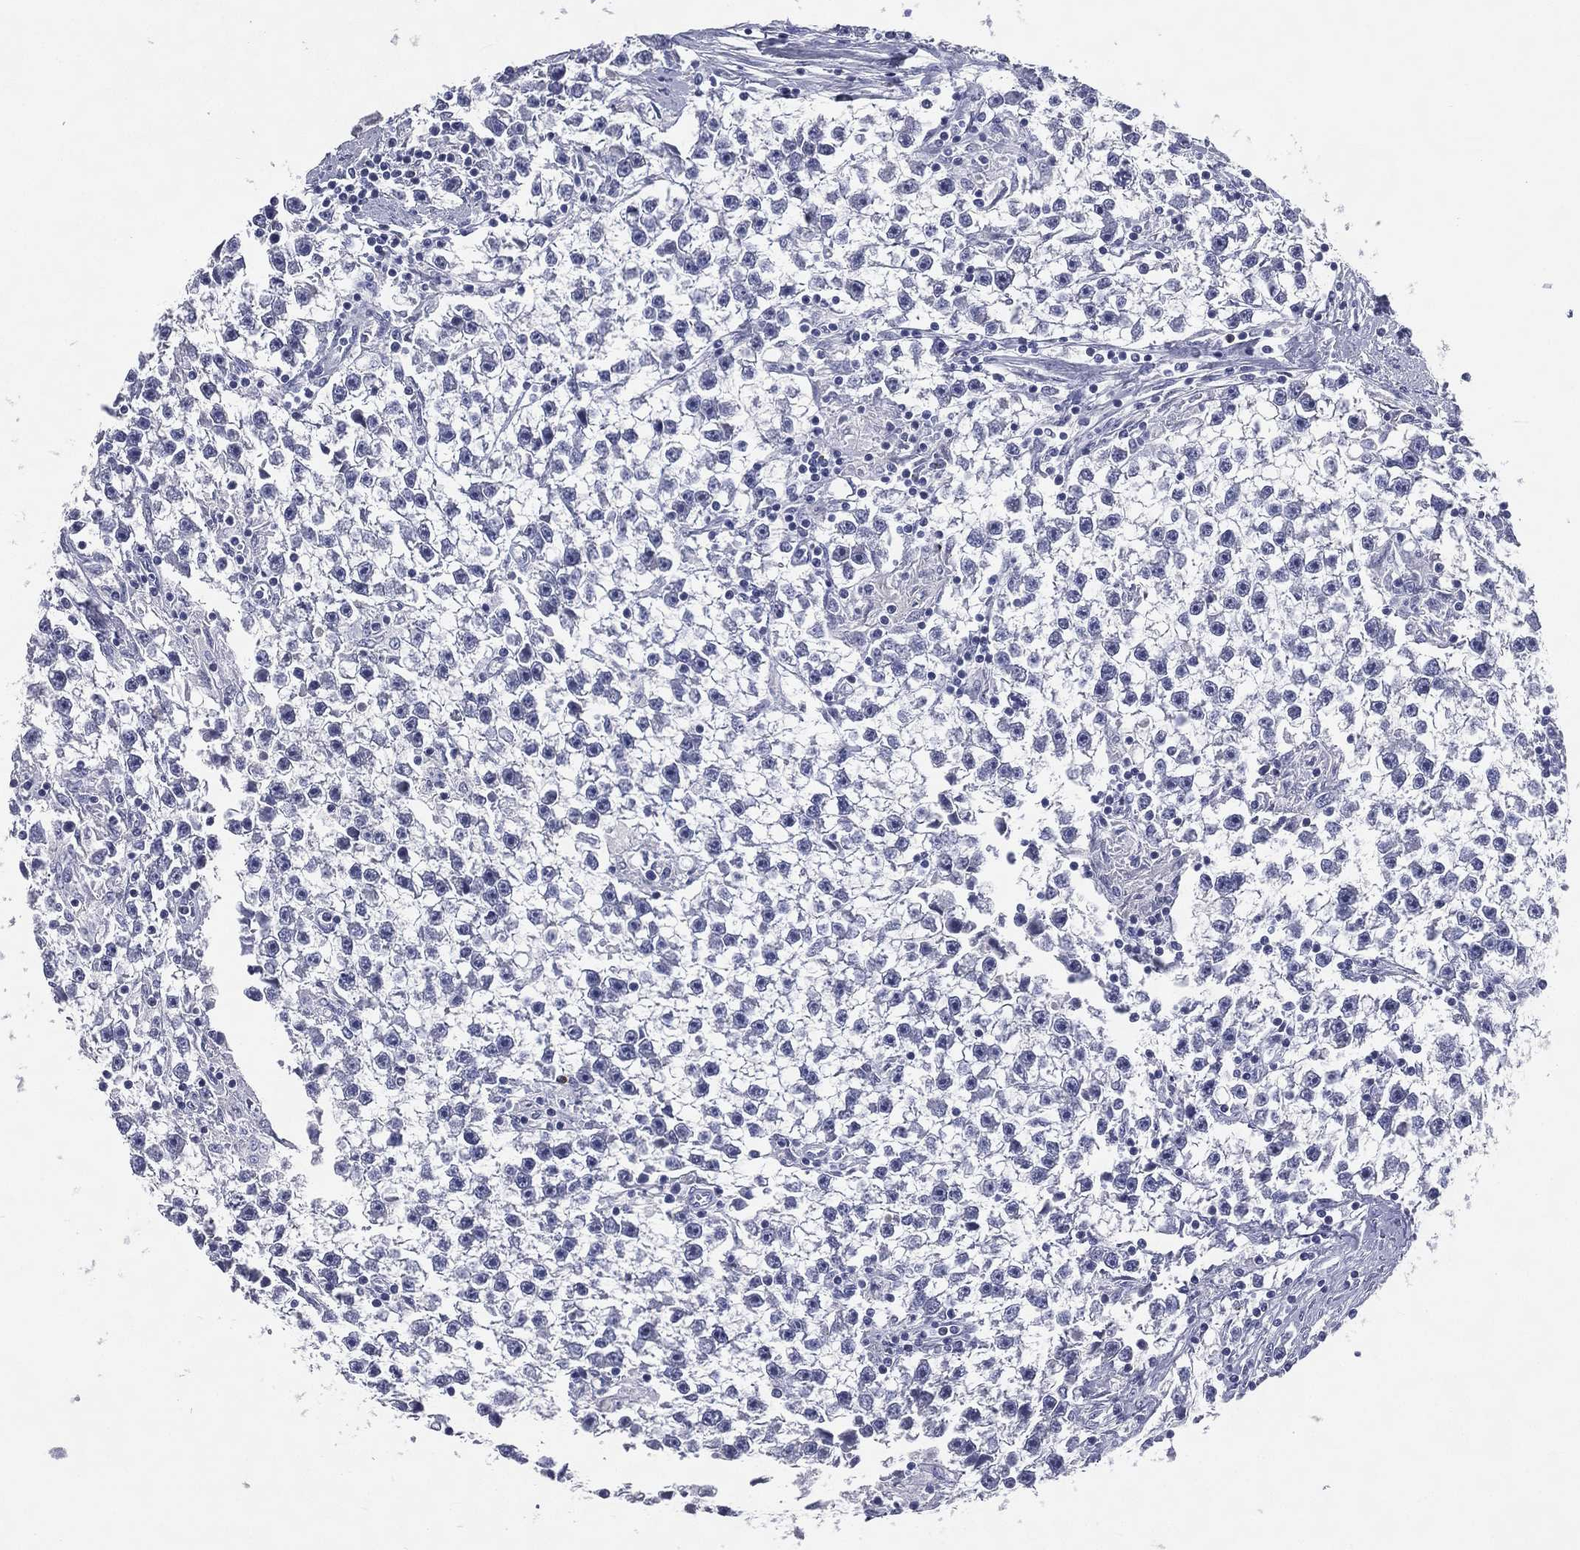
{"staining": {"intensity": "negative", "quantity": "none", "location": "none"}, "tissue": "testis cancer", "cell_type": "Tumor cells", "image_type": "cancer", "snomed": [{"axis": "morphology", "description": "Seminoma, NOS"}, {"axis": "topography", "description": "Testis"}], "caption": "Tumor cells are negative for protein expression in human testis cancer (seminoma). Nuclei are stained in blue.", "gene": "IFT27", "patient": {"sex": "male", "age": 59}}